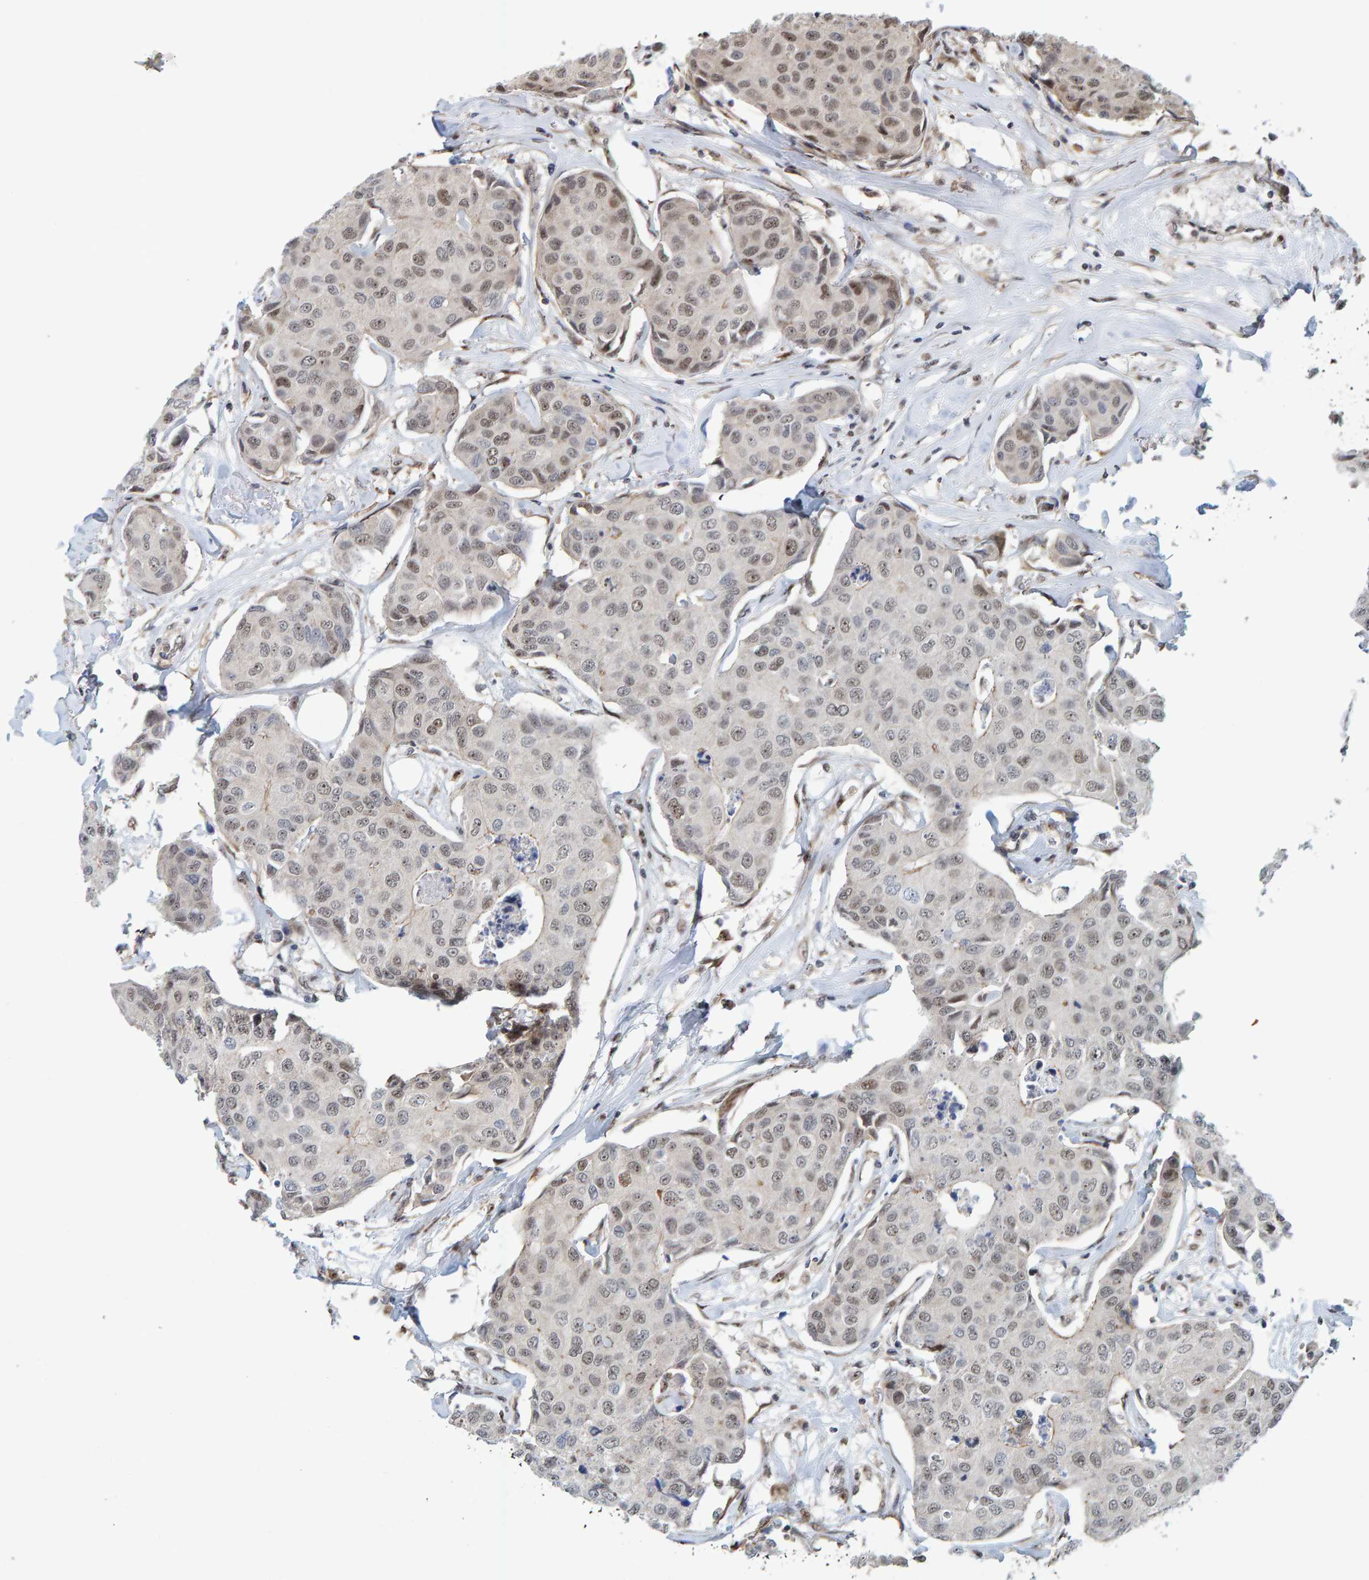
{"staining": {"intensity": "weak", "quantity": "25%-75%", "location": "nuclear"}, "tissue": "breast cancer", "cell_type": "Tumor cells", "image_type": "cancer", "snomed": [{"axis": "morphology", "description": "Duct carcinoma"}, {"axis": "topography", "description": "Breast"}], "caption": "An image of human breast invasive ductal carcinoma stained for a protein displays weak nuclear brown staining in tumor cells.", "gene": "POLR1E", "patient": {"sex": "female", "age": 80}}